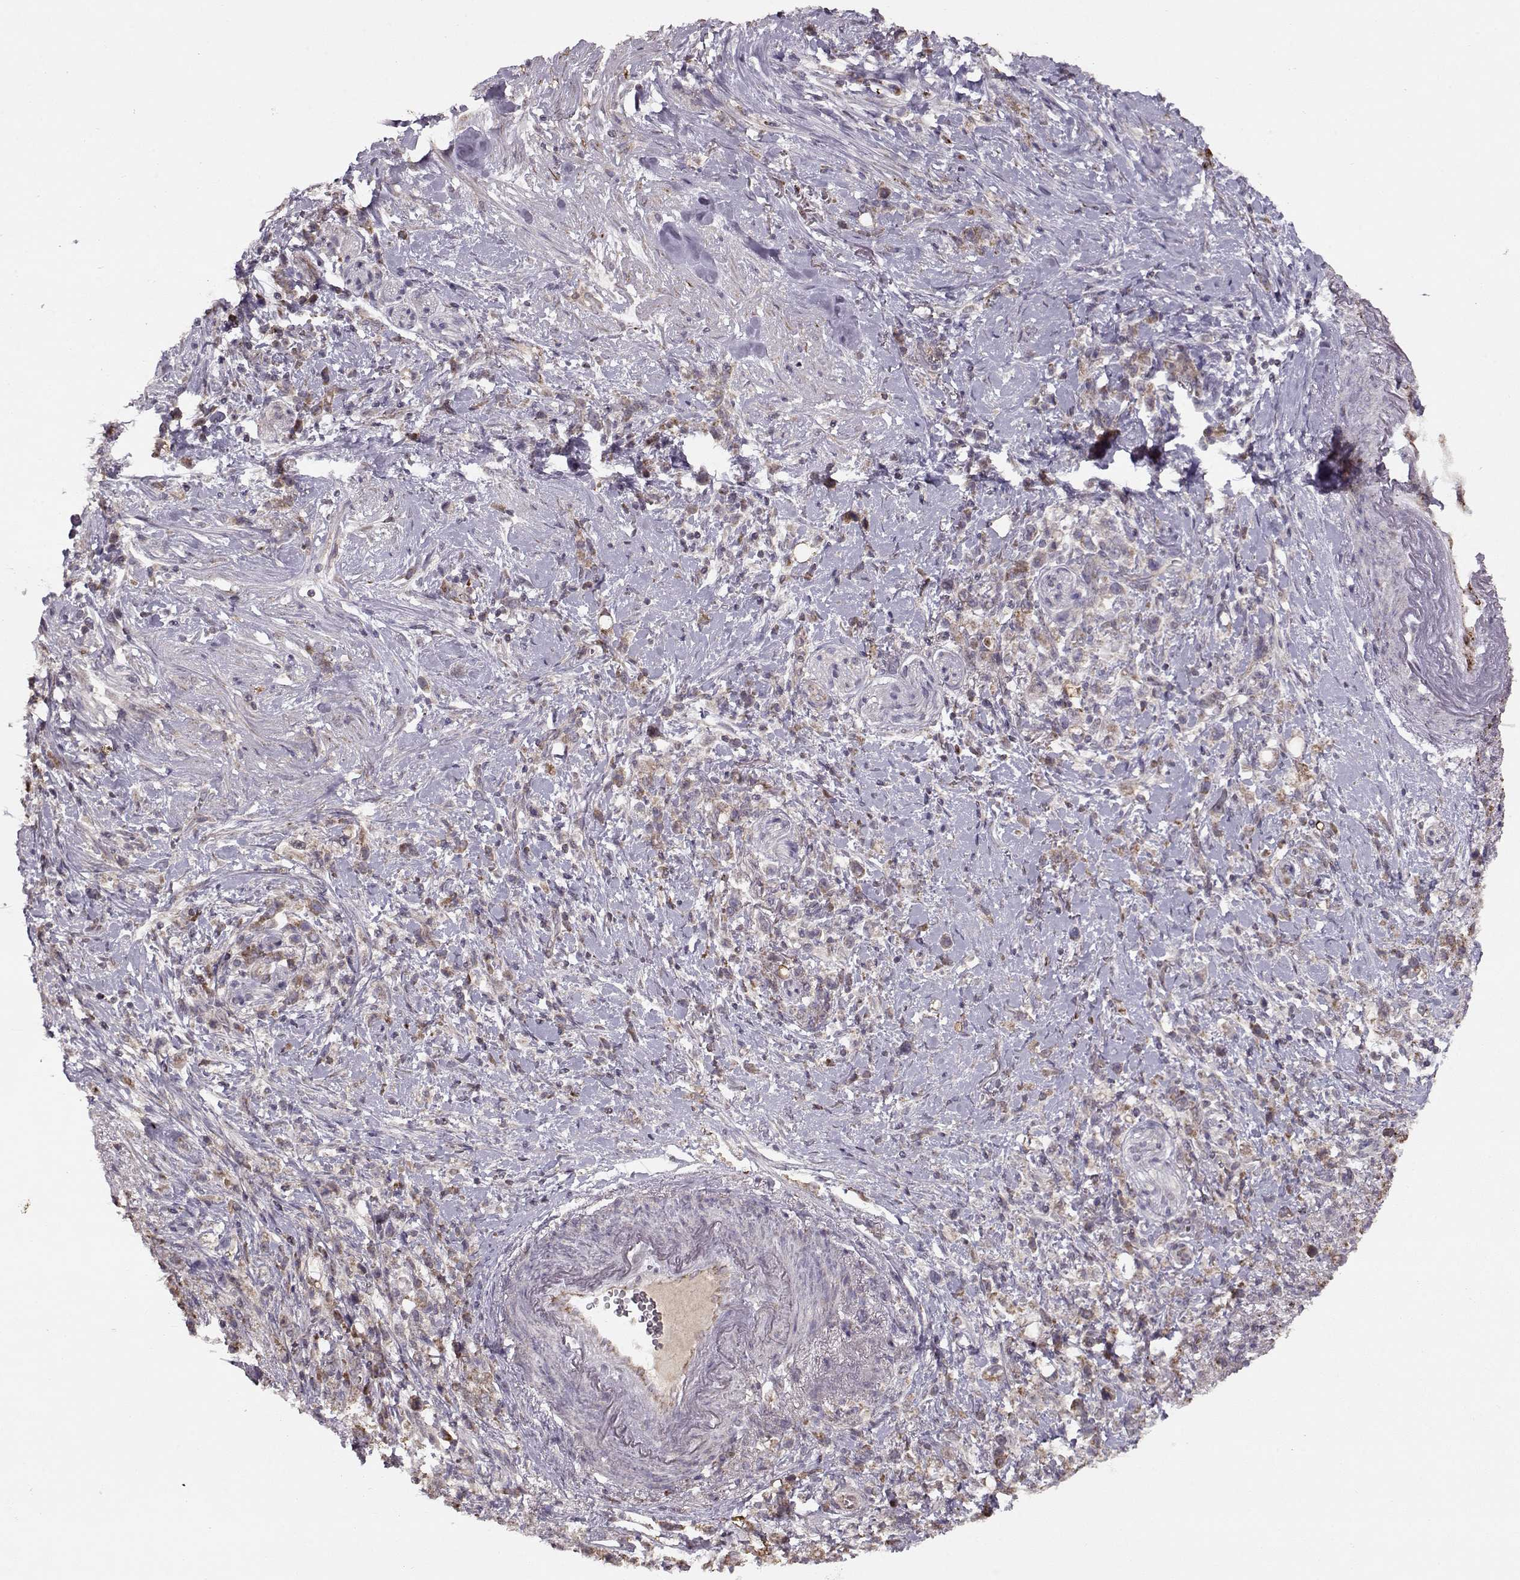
{"staining": {"intensity": "moderate", "quantity": ">75%", "location": "cytoplasmic/membranous"}, "tissue": "stomach cancer", "cell_type": "Tumor cells", "image_type": "cancer", "snomed": [{"axis": "morphology", "description": "Adenocarcinoma, NOS"}, {"axis": "topography", "description": "Stomach"}], "caption": "IHC staining of adenocarcinoma (stomach), which shows medium levels of moderate cytoplasmic/membranous staining in about >75% of tumor cells indicating moderate cytoplasmic/membranous protein staining. The staining was performed using DAB (3,3'-diaminobenzidine) (brown) for protein detection and nuclei were counterstained in hematoxylin (blue).", "gene": "CMTM3", "patient": {"sex": "male", "age": 63}}